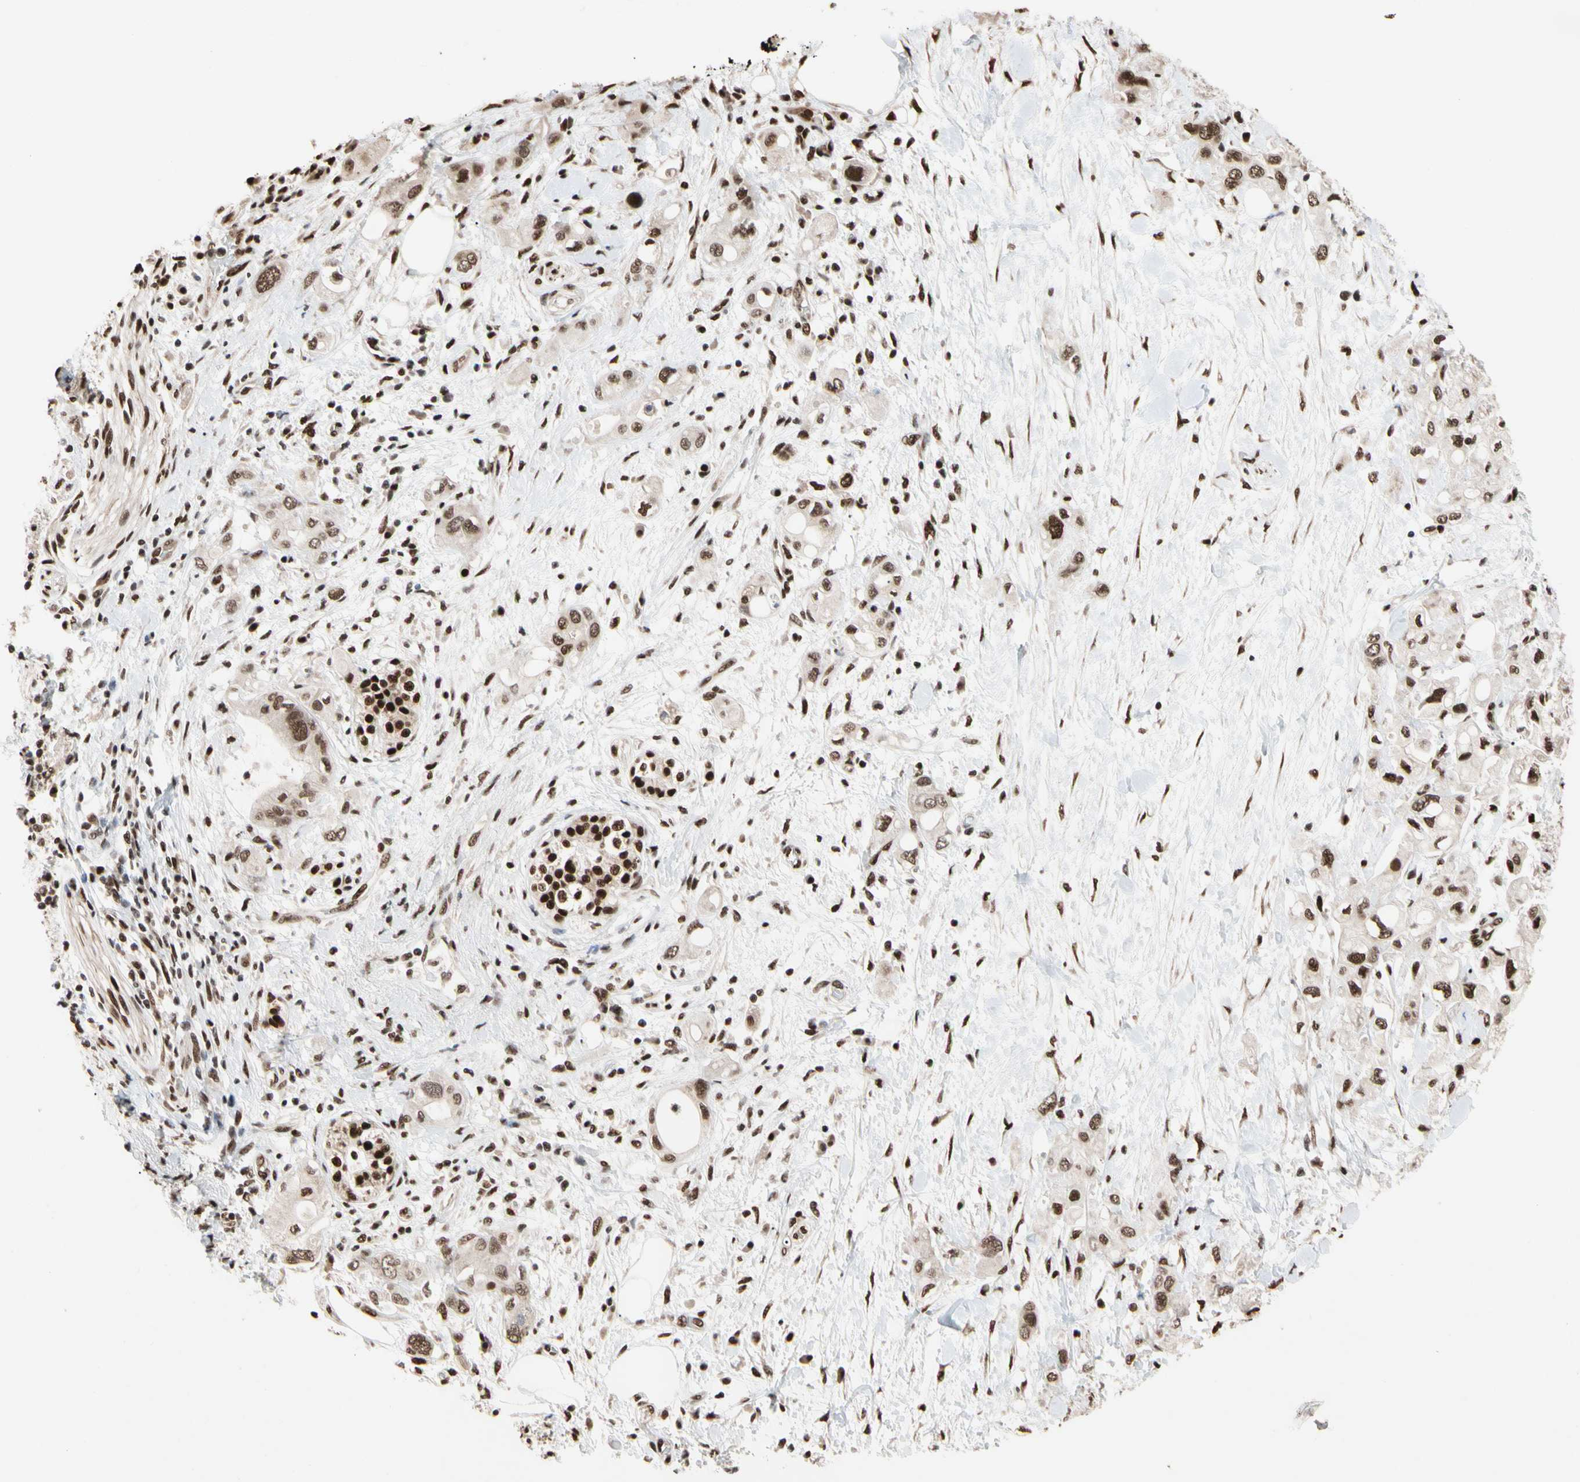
{"staining": {"intensity": "strong", "quantity": ">75%", "location": "nuclear"}, "tissue": "pancreatic cancer", "cell_type": "Tumor cells", "image_type": "cancer", "snomed": [{"axis": "morphology", "description": "Adenocarcinoma, NOS"}, {"axis": "topography", "description": "Pancreas"}], "caption": "Immunohistochemistry of adenocarcinoma (pancreatic) shows high levels of strong nuclear expression in approximately >75% of tumor cells.", "gene": "FAM98B", "patient": {"sex": "female", "age": 56}}